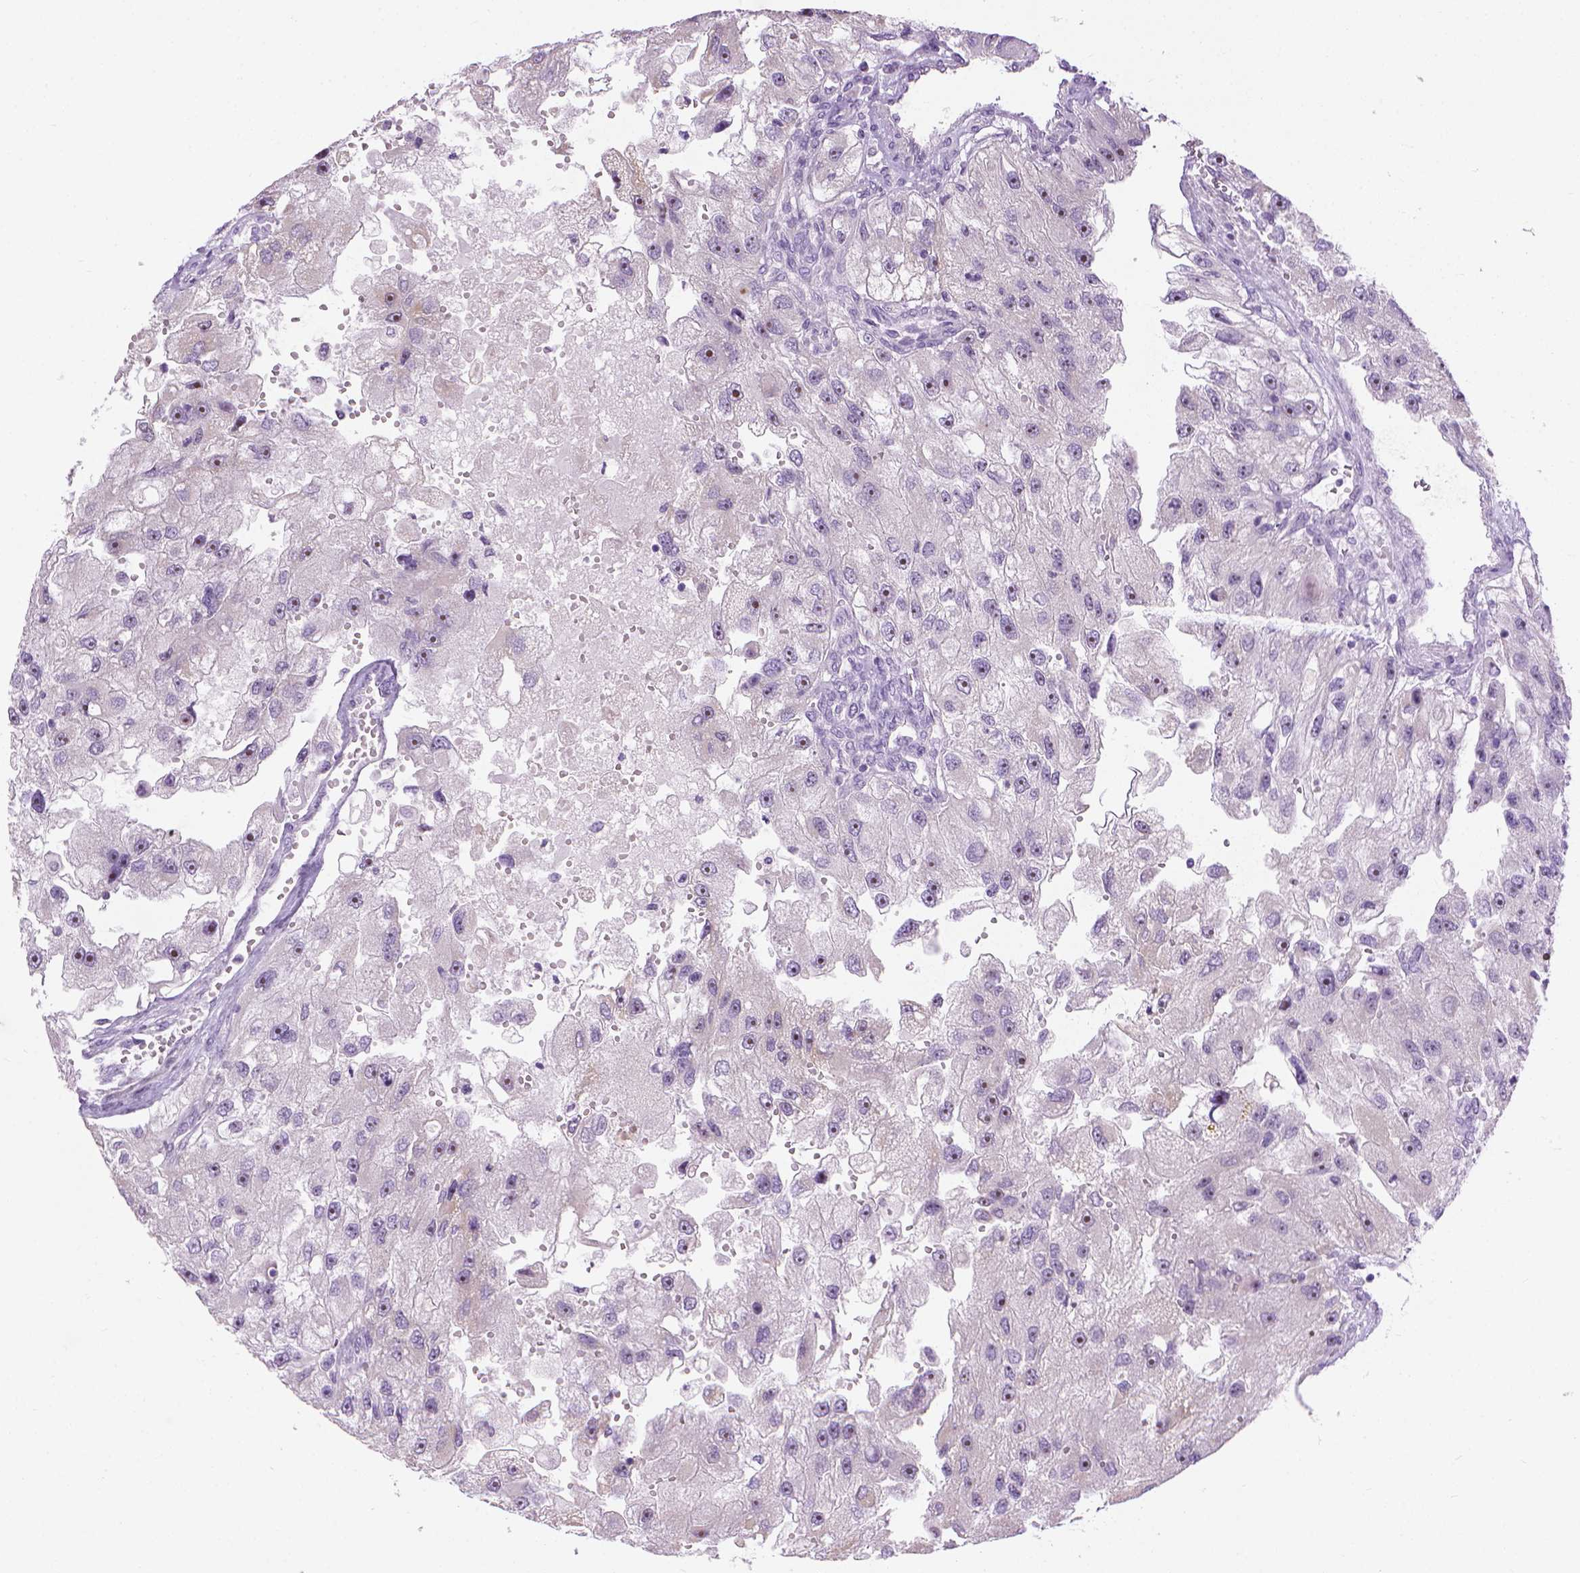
{"staining": {"intensity": "moderate", "quantity": "25%-75%", "location": "nuclear"}, "tissue": "renal cancer", "cell_type": "Tumor cells", "image_type": "cancer", "snomed": [{"axis": "morphology", "description": "Adenocarcinoma, NOS"}, {"axis": "topography", "description": "Kidney"}], "caption": "Immunohistochemistry histopathology image of human renal cancer (adenocarcinoma) stained for a protein (brown), which displays medium levels of moderate nuclear staining in approximately 25%-75% of tumor cells.", "gene": "UTP4", "patient": {"sex": "male", "age": 63}}